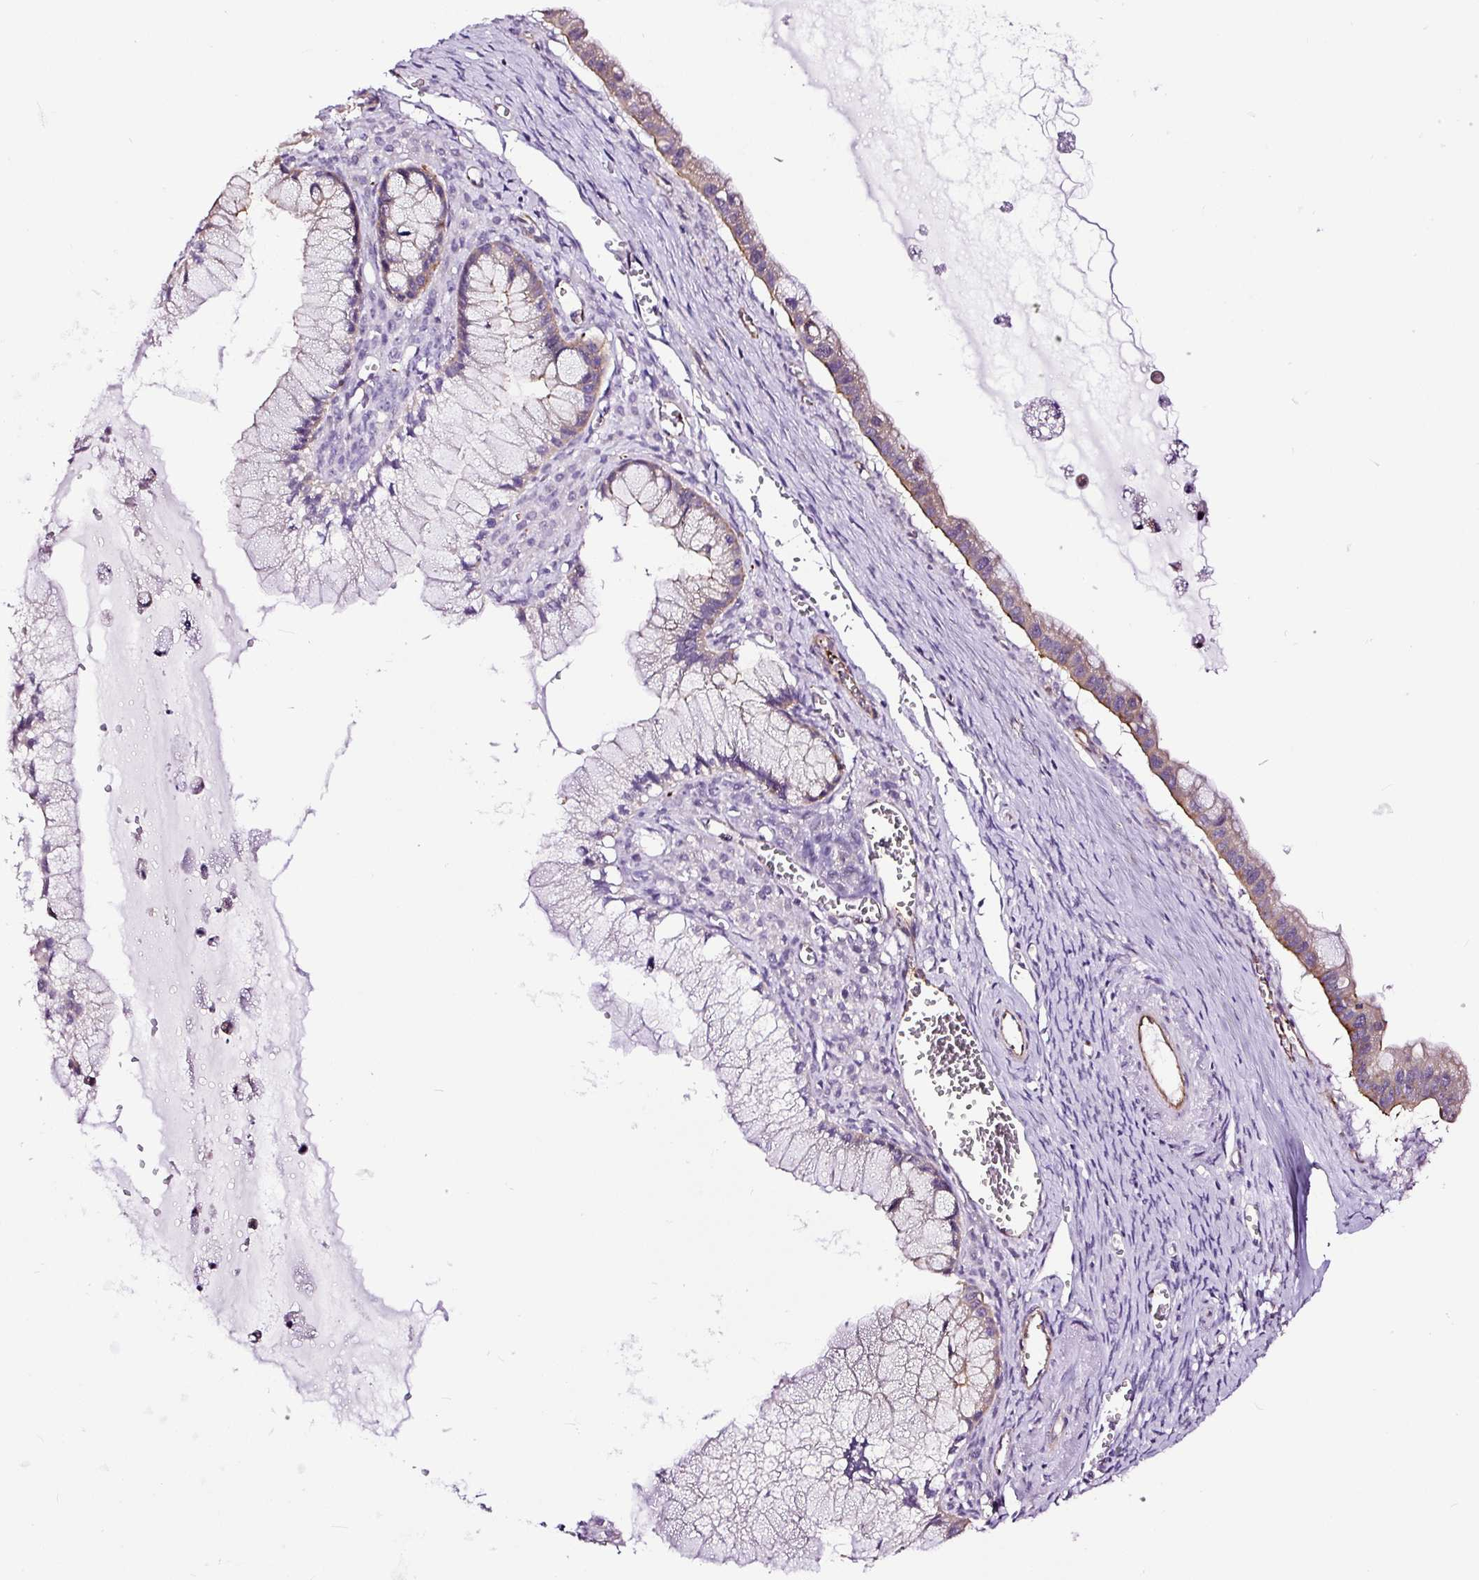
{"staining": {"intensity": "moderate", "quantity": "<25%", "location": "cytoplasmic/membranous"}, "tissue": "ovarian cancer", "cell_type": "Tumor cells", "image_type": "cancer", "snomed": [{"axis": "morphology", "description": "Cystadenocarcinoma, mucinous, NOS"}, {"axis": "topography", "description": "Ovary"}], "caption": "Ovarian cancer (mucinous cystadenocarcinoma) tissue reveals moderate cytoplasmic/membranous positivity in about <25% of tumor cells, visualized by immunohistochemistry. (DAB IHC with brightfield microscopy, high magnification).", "gene": "MAGEB16", "patient": {"sex": "female", "age": 59}}